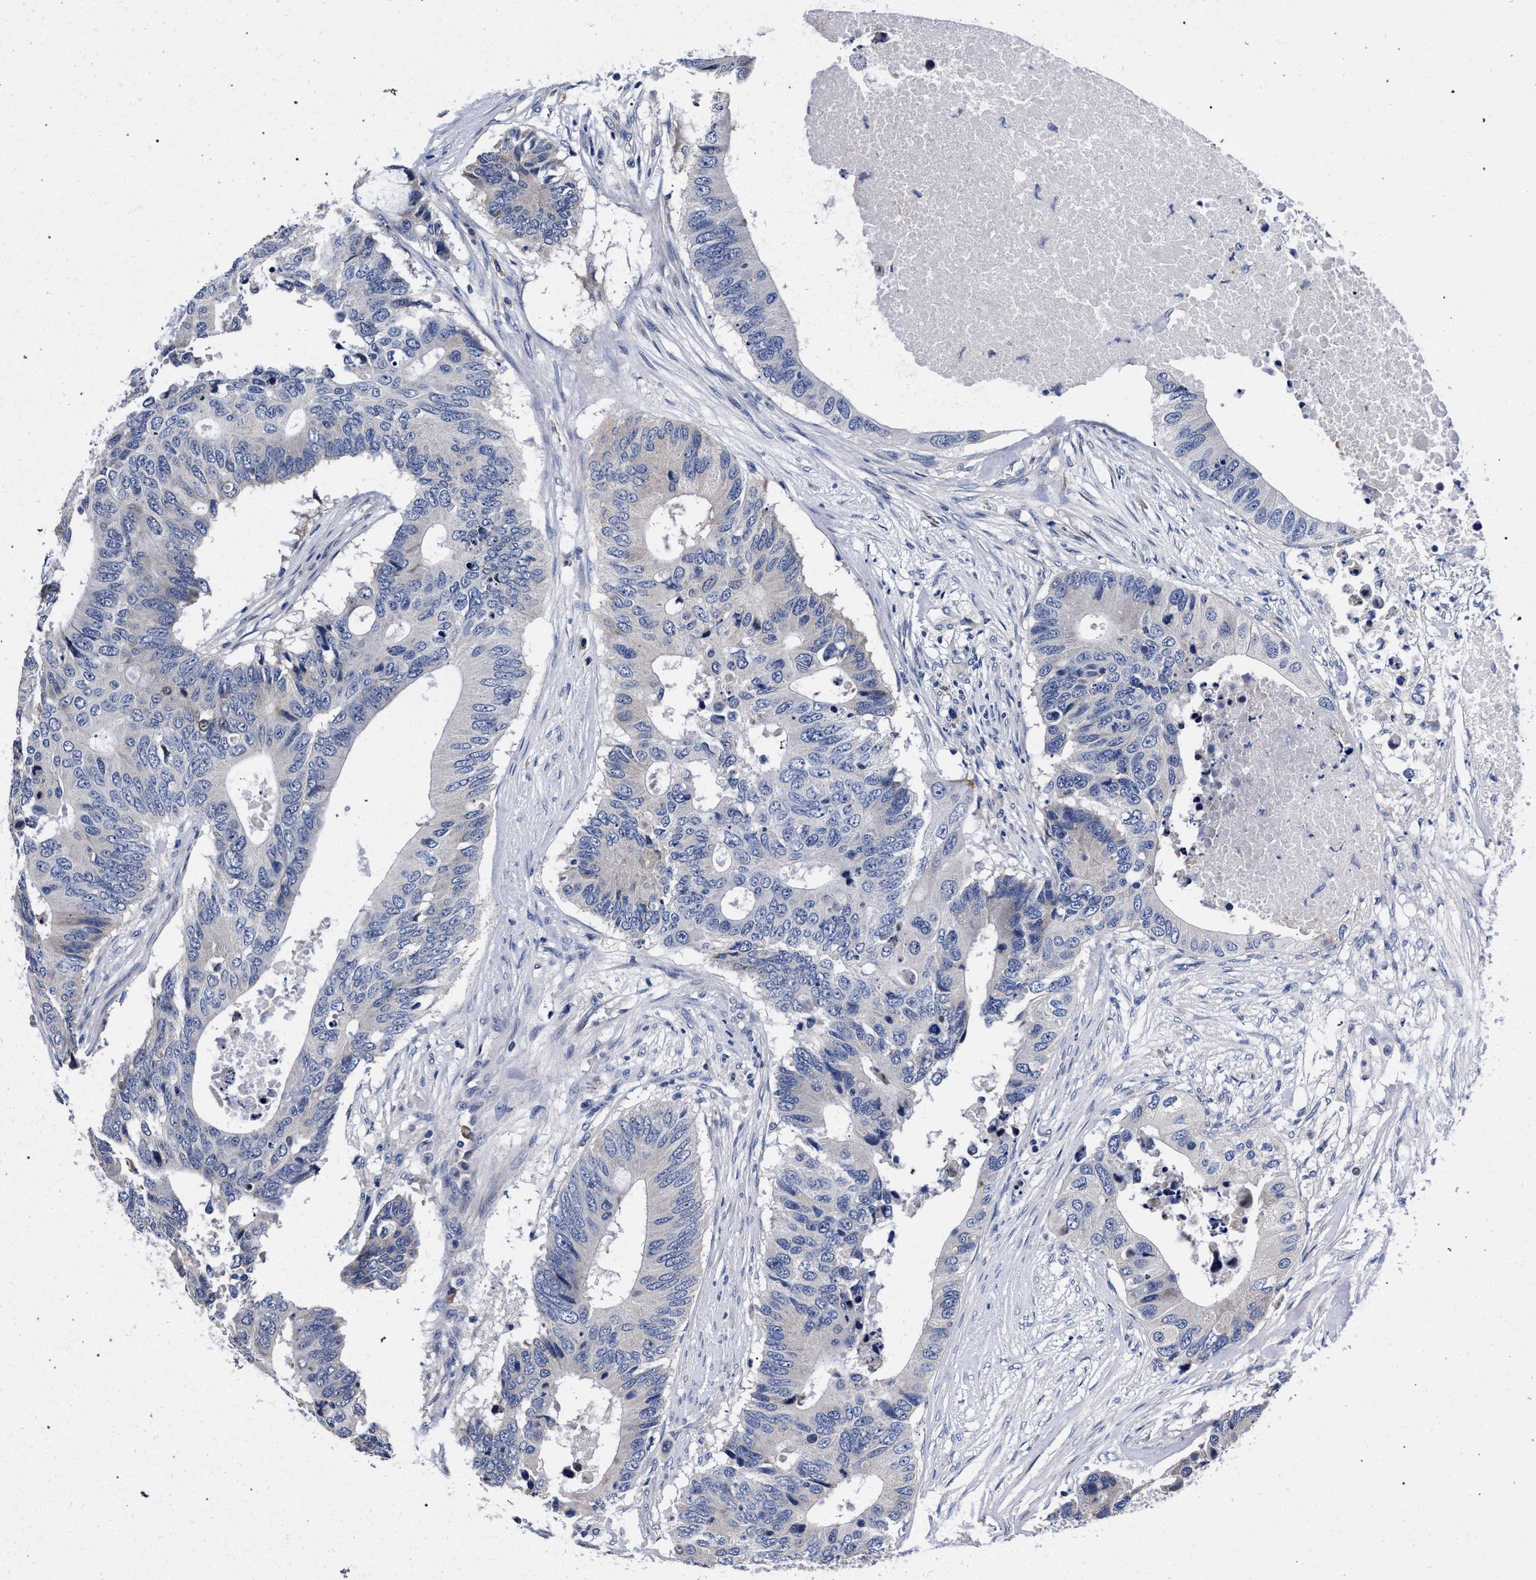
{"staining": {"intensity": "negative", "quantity": "none", "location": "none"}, "tissue": "colorectal cancer", "cell_type": "Tumor cells", "image_type": "cancer", "snomed": [{"axis": "morphology", "description": "Adenocarcinoma, NOS"}, {"axis": "topography", "description": "Colon"}], "caption": "Image shows no significant protein staining in tumor cells of colorectal adenocarcinoma.", "gene": "CFAP95", "patient": {"sex": "male", "age": 71}}